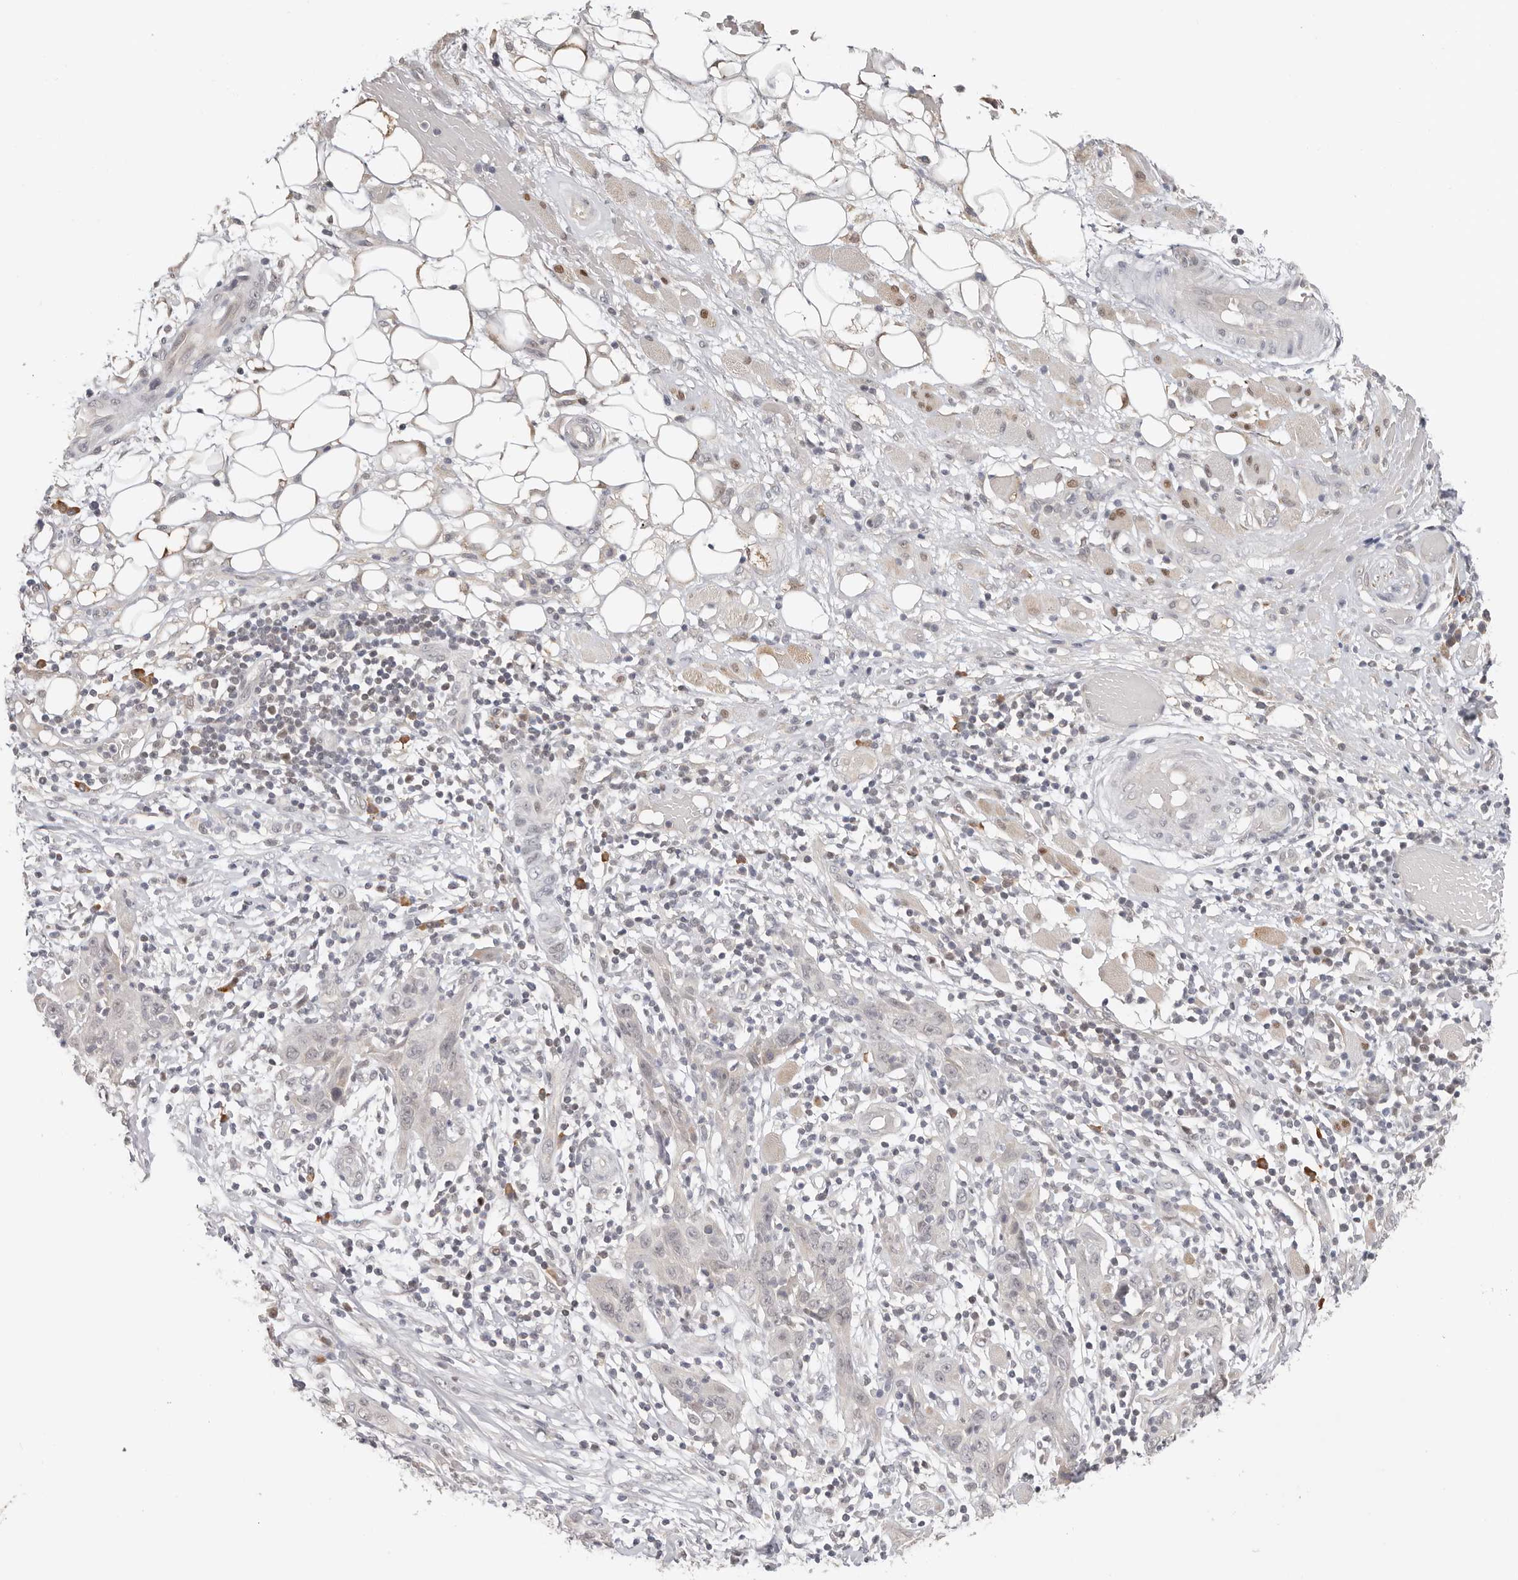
{"staining": {"intensity": "negative", "quantity": "none", "location": "none"}, "tissue": "skin cancer", "cell_type": "Tumor cells", "image_type": "cancer", "snomed": [{"axis": "morphology", "description": "Squamous cell carcinoma, NOS"}, {"axis": "topography", "description": "Skin"}], "caption": "Histopathology image shows no significant protein staining in tumor cells of squamous cell carcinoma (skin).", "gene": "LARP7", "patient": {"sex": "female", "age": 88}}